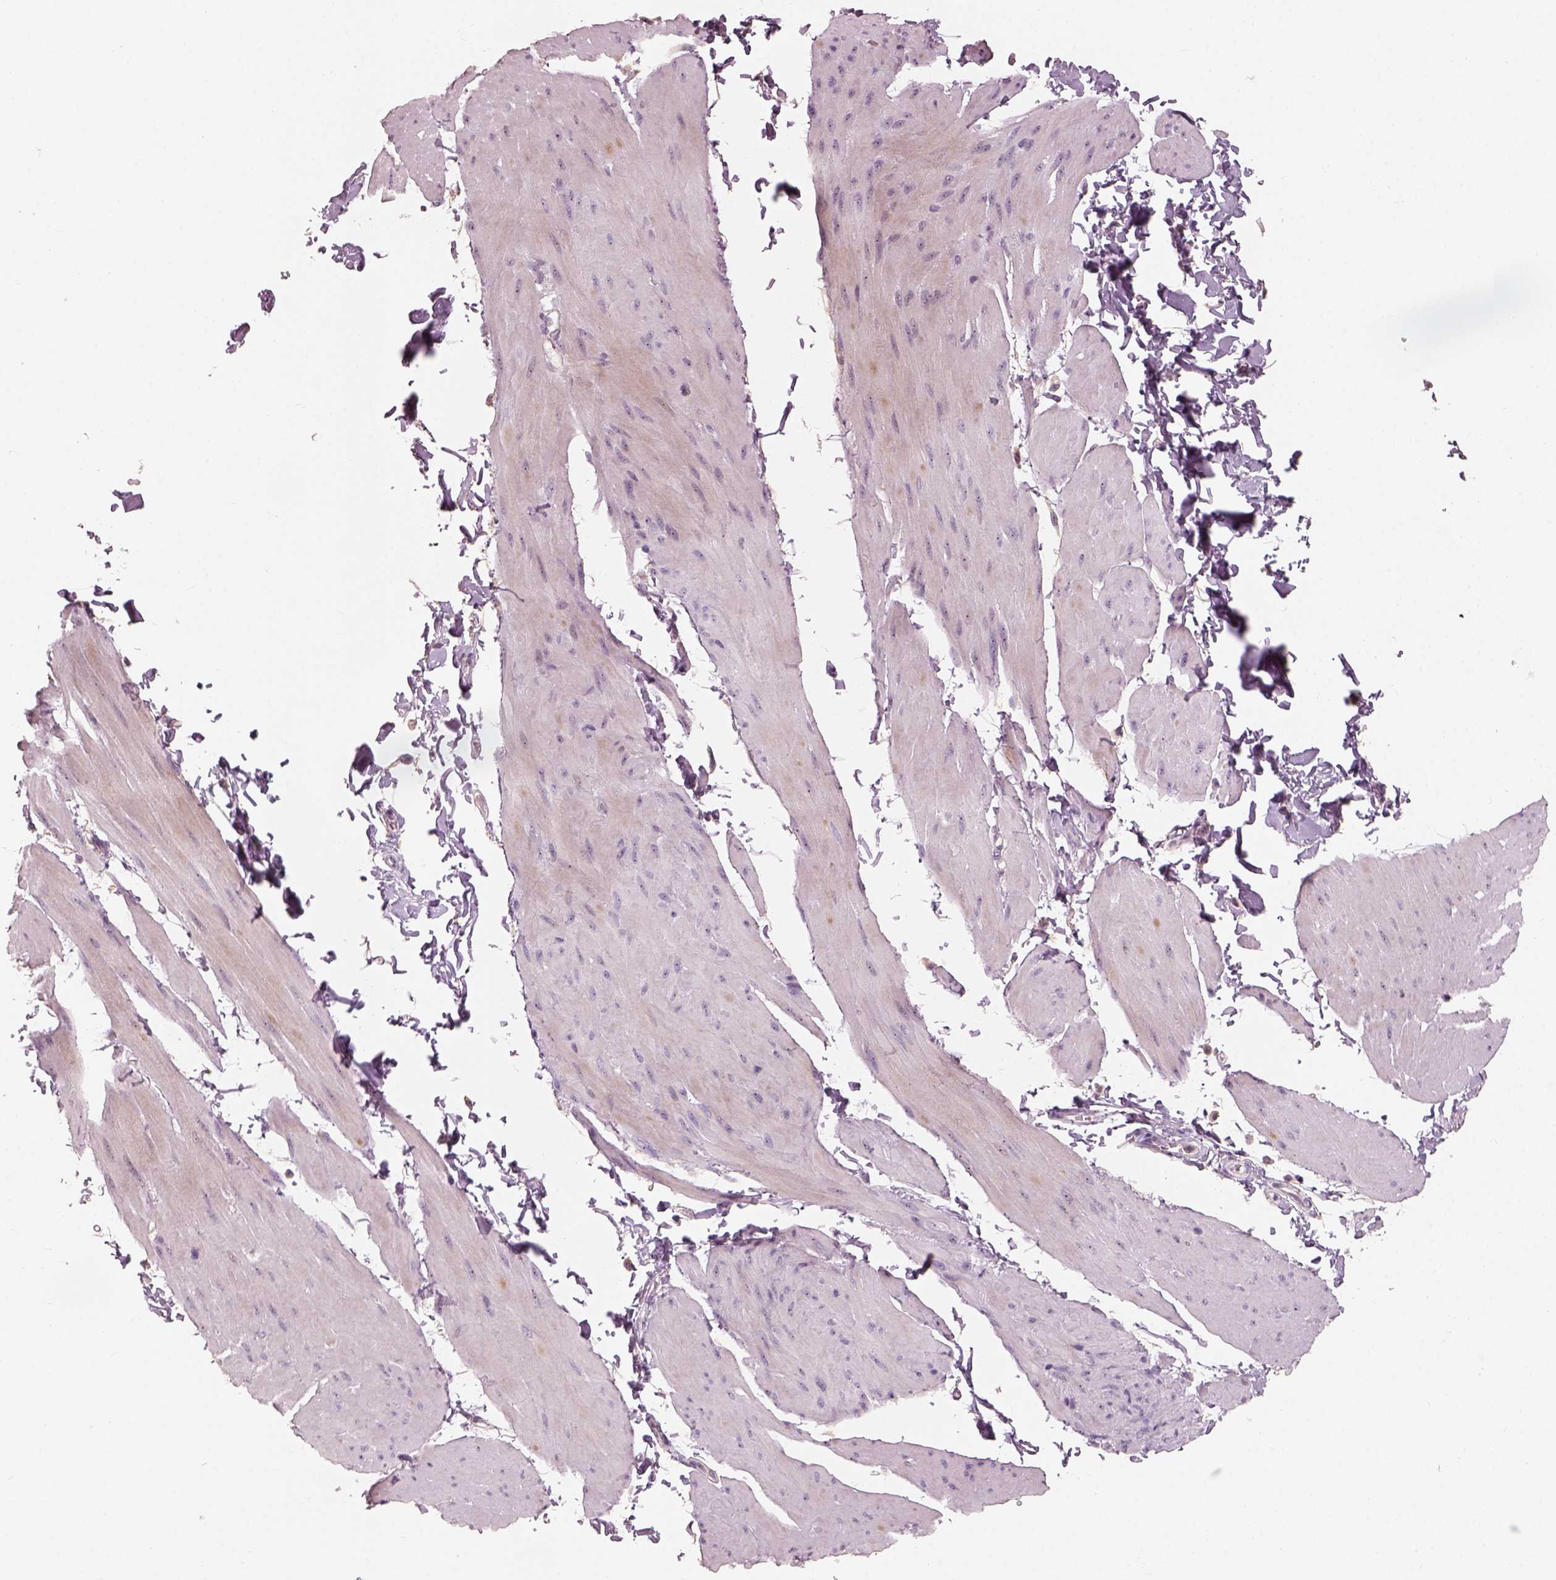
{"staining": {"intensity": "weak", "quantity": "<25%", "location": "cytoplasmic/membranous"}, "tissue": "smooth muscle", "cell_type": "Smooth muscle cells", "image_type": "normal", "snomed": [{"axis": "morphology", "description": "Normal tissue, NOS"}, {"axis": "topography", "description": "Adipose tissue"}, {"axis": "topography", "description": "Smooth muscle"}, {"axis": "topography", "description": "Peripheral nerve tissue"}], "caption": "Smooth muscle cells show no significant protein expression in unremarkable smooth muscle.", "gene": "CDS1", "patient": {"sex": "male", "age": 83}}